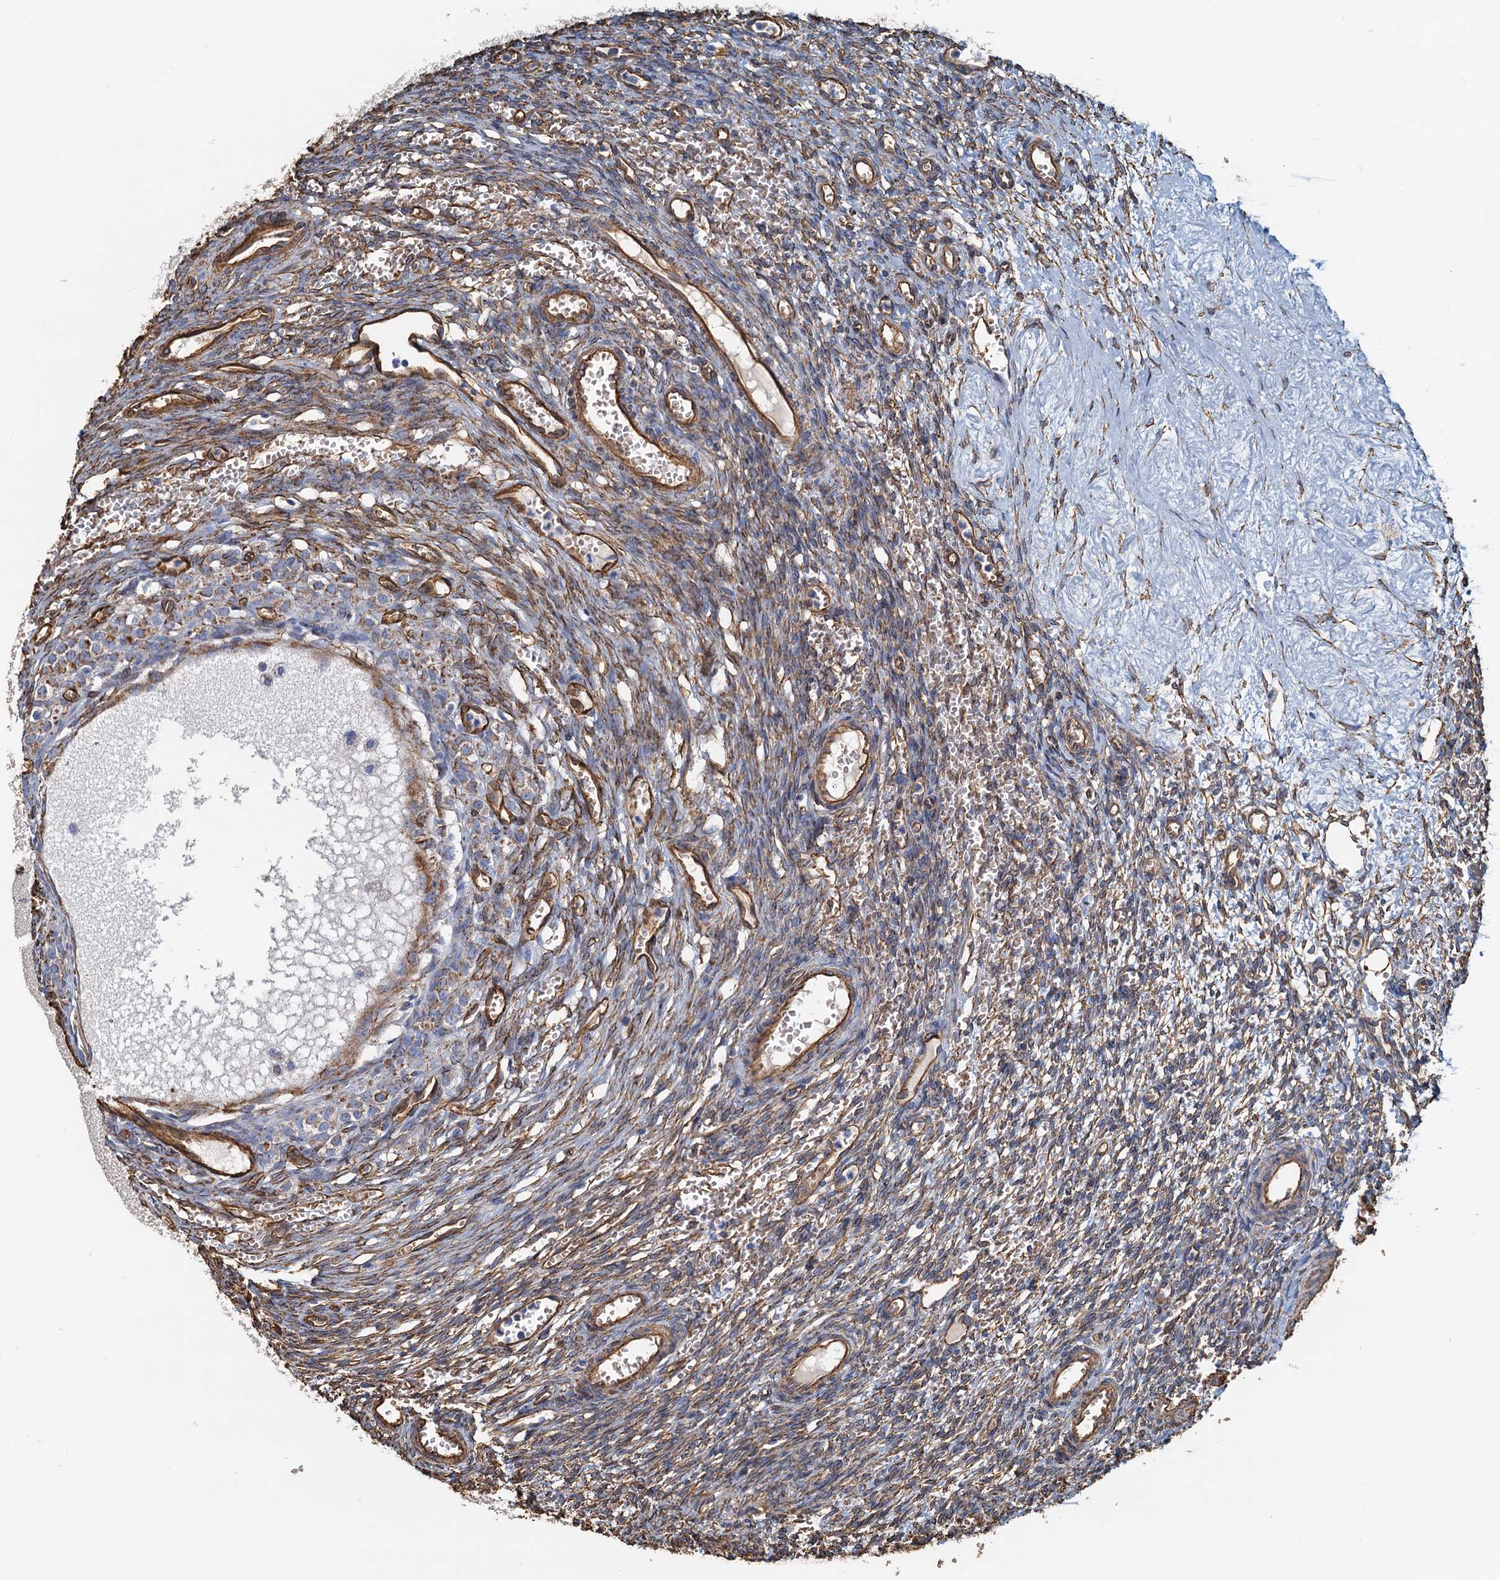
{"staining": {"intensity": "weak", "quantity": "25%-75%", "location": "cytoplasmic/membranous"}, "tissue": "ovary", "cell_type": "Ovarian stroma cells", "image_type": "normal", "snomed": [{"axis": "morphology", "description": "Normal tissue, NOS"}, {"axis": "topography", "description": "Ovary"}], "caption": "Immunohistochemistry (IHC) image of normal ovary: ovary stained using immunohistochemistry exhibits low levels of weak protein expression localized specifically in the cytoplasmic/membranous of ovarian stroma cells, appearing as a cytoplasmic/membranous brown color.", "gene": "DGKG", "patient": {"sex": "female", "age": 39}}